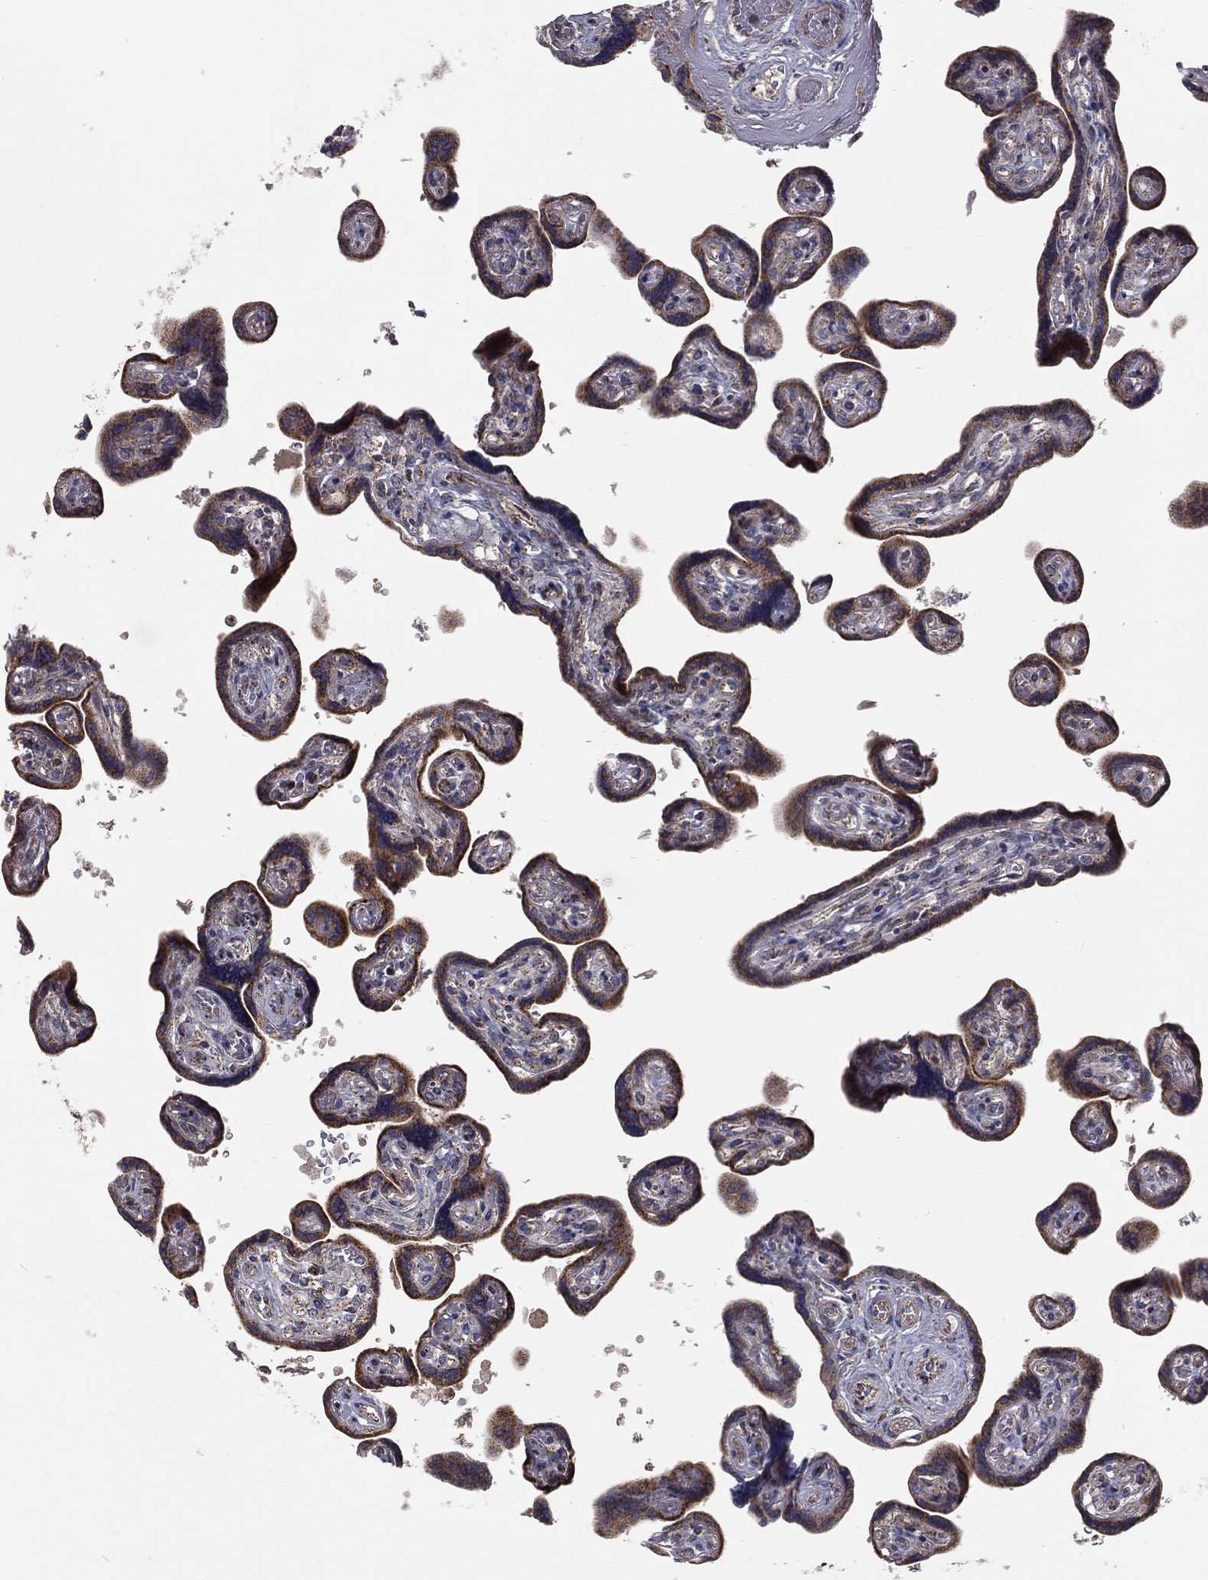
{"staining": {"intensity": "weak", "quantity": "25%-75%", "location": "cytoplasmic/membranous"}, "tissue": "placenta", "cell_type": "Decidual cells", "image_type": "normal", "snomed": [{"axis": "morphology", "description": "Normal tissue, NOS"}, {"axis": "topography", "description": "Placenta"}], "caption": "Immunohistochemical staining of benign human placenta reveals weak cytoplasmic/membranous protein expression in about 25%-75% of decidual cells. Nuclei are stained in blue.", "gene": "GPD1", "patient": {"sex": "female", "age": 32}}